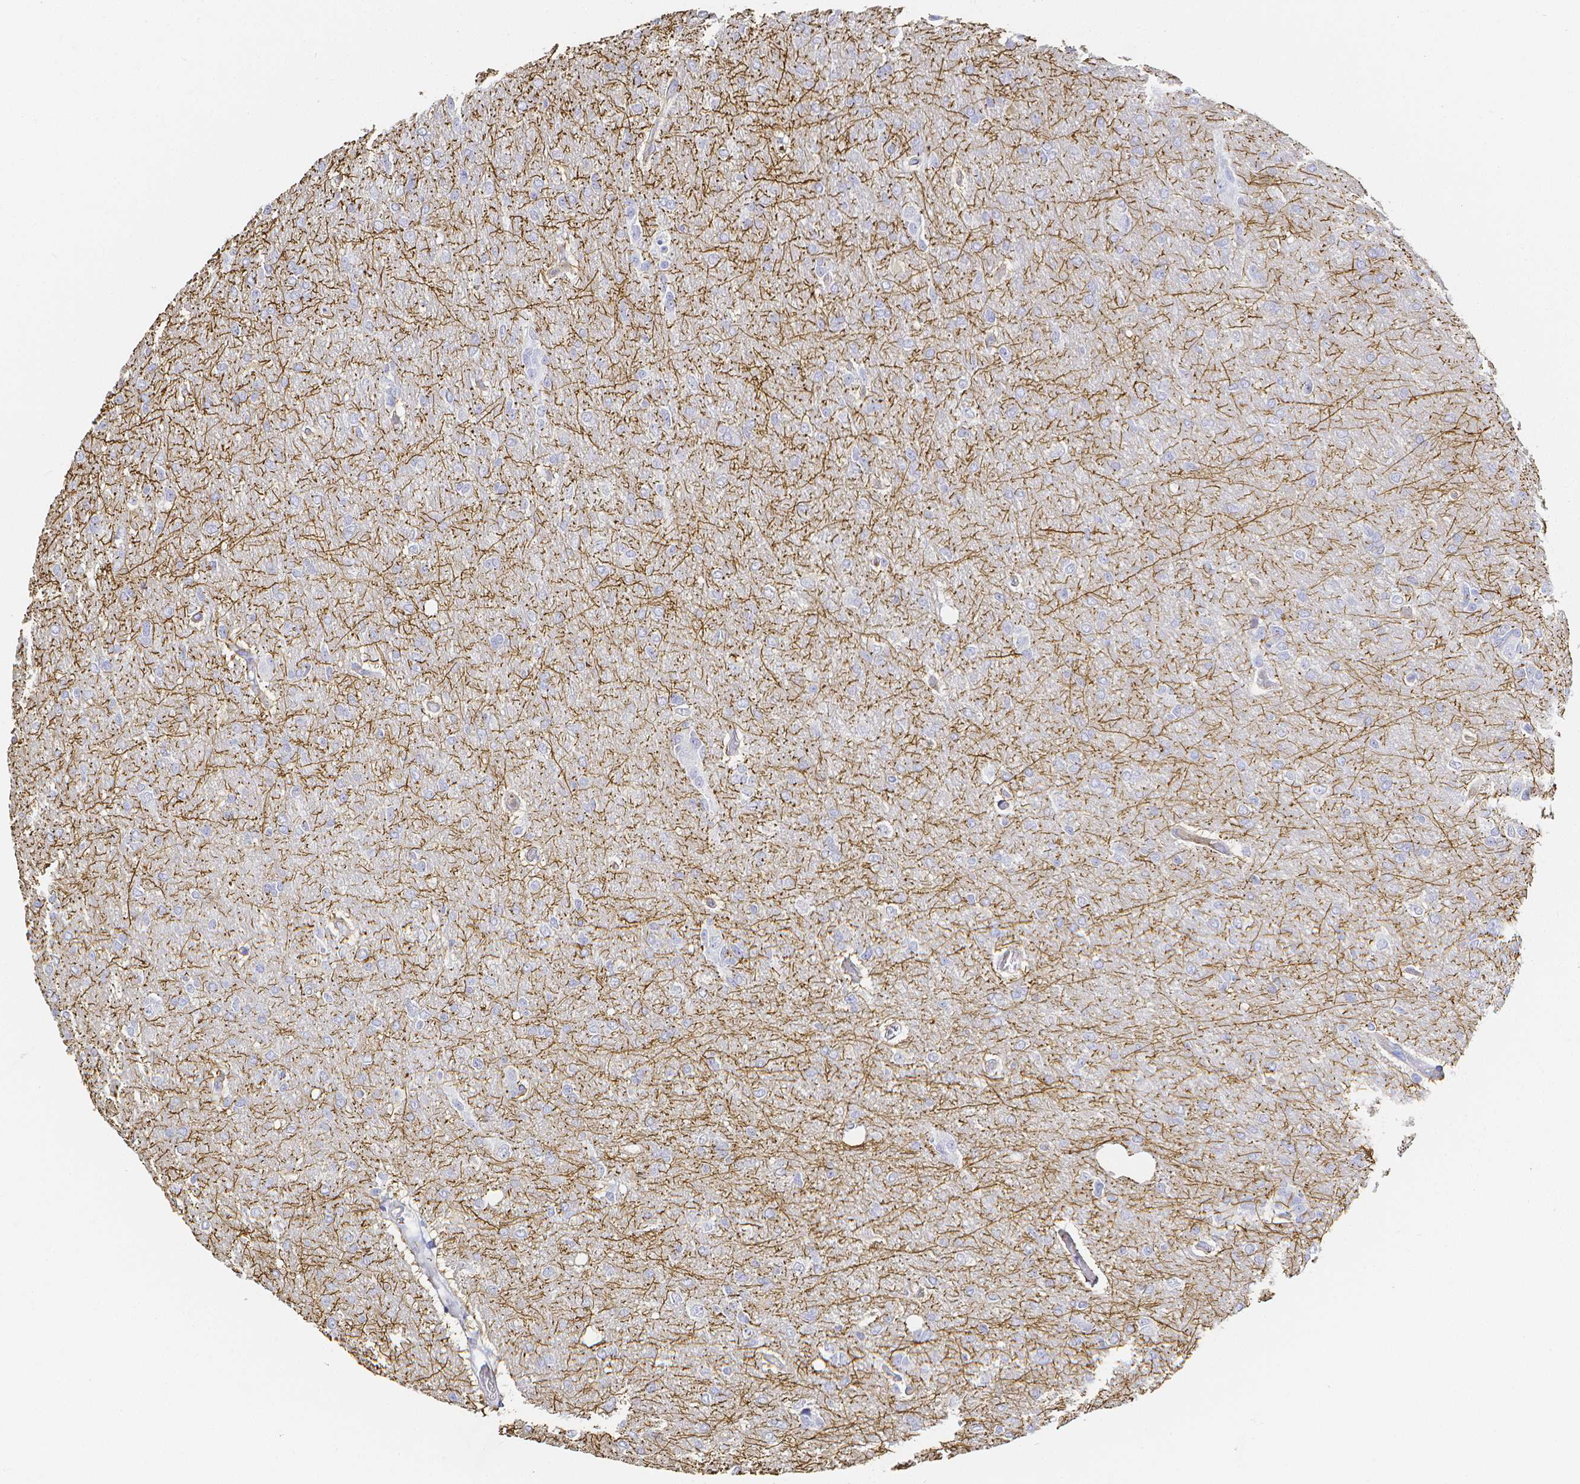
{"staining": {"intensity": "negative", "quantity": "none", "location": "none"}, "tissue": "glioma", "cell_type": "Tumor cells", "image_type": "cancer", "snomed": [{"axis": "morphology", "description": "Glioma, malignant, Low grade"}, {"axis": "topography", "description": "Brain"}], "caption": "Immunohistochemistry of glioma exhibits no staining in tumor cells.", "gene": "SMURF1", "patient": {"sex": "male", "age": 26}}